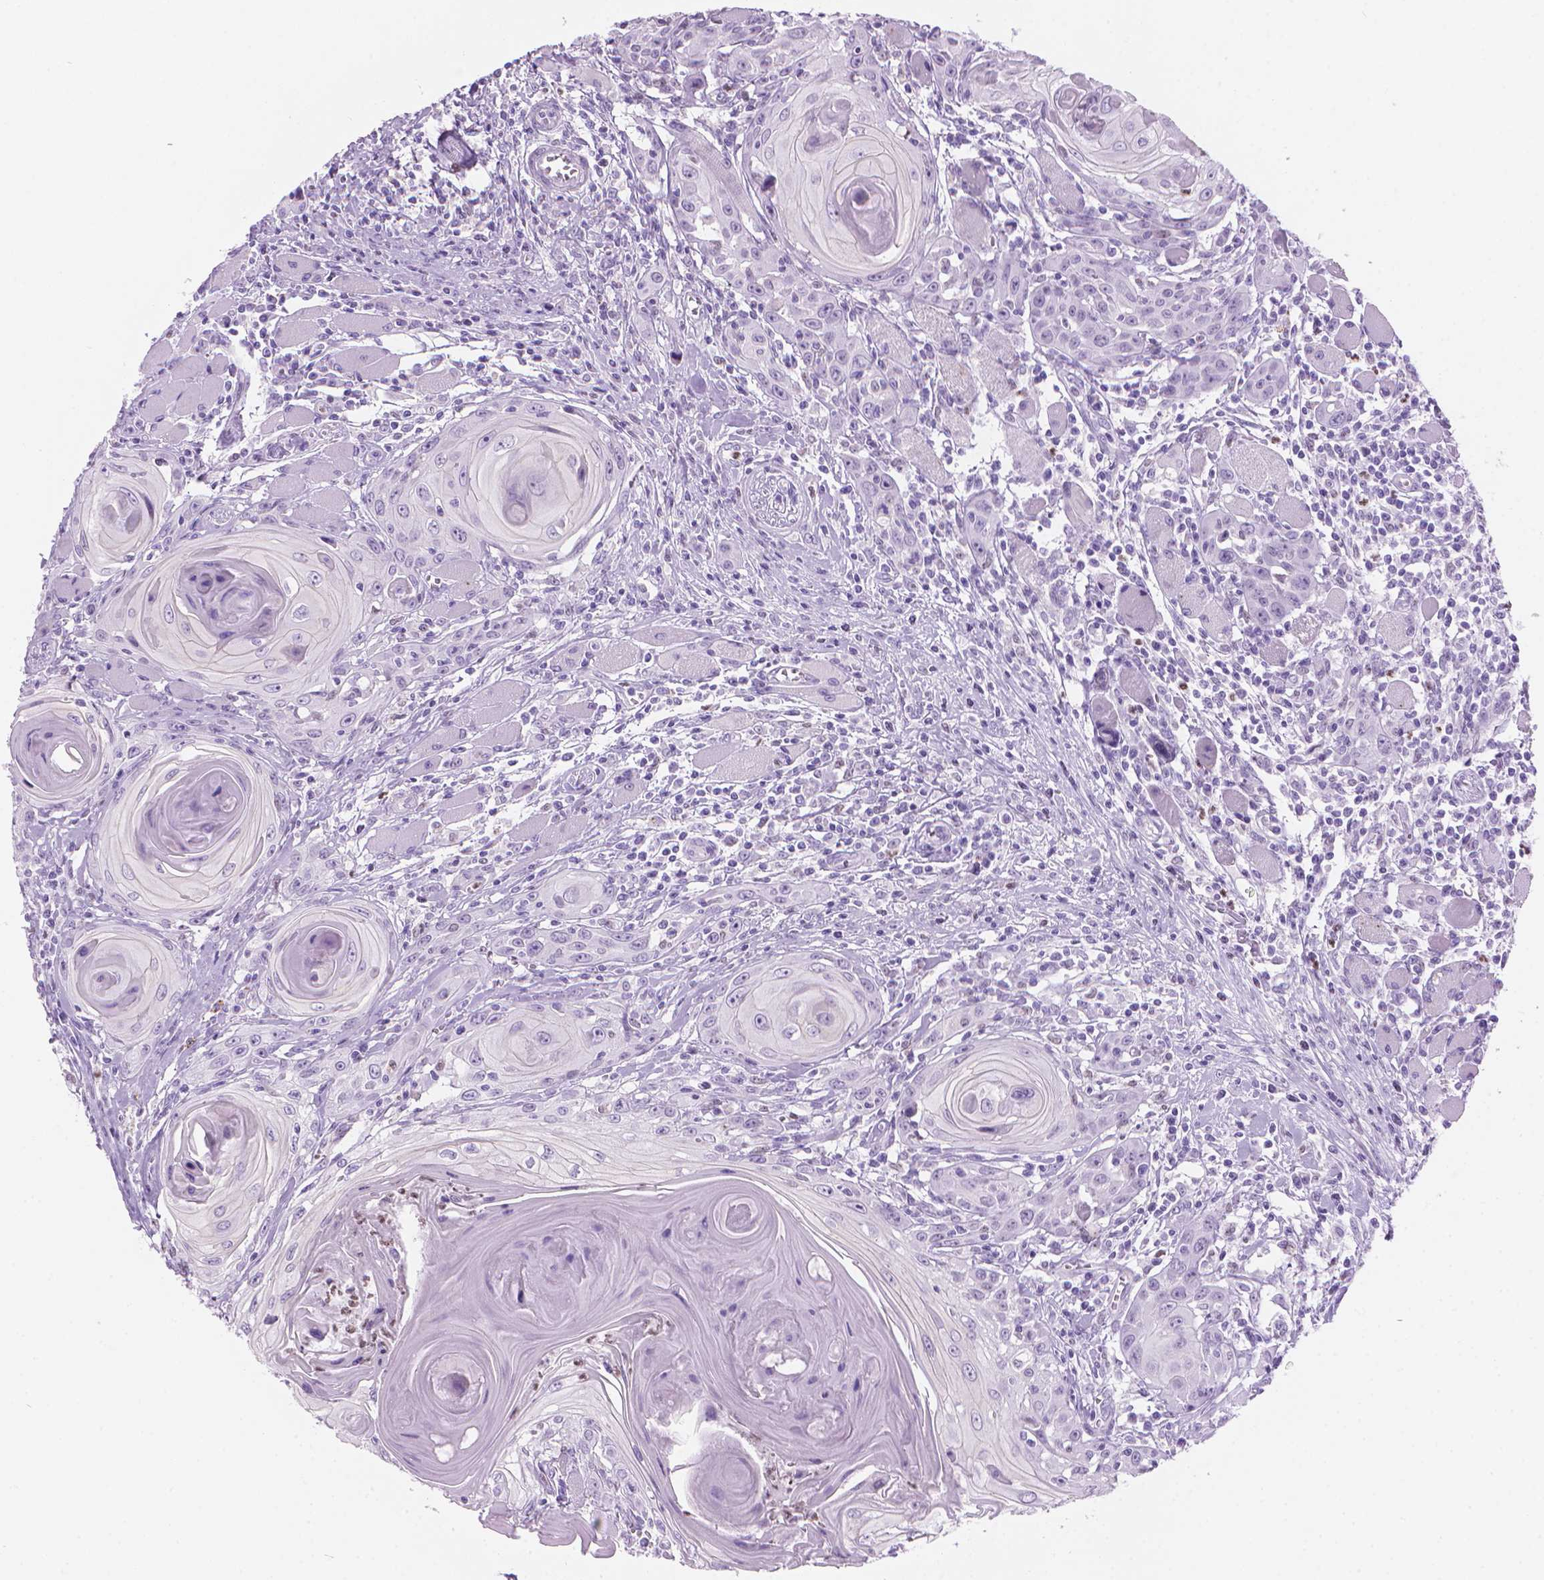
{"staining": {"intensity": "negative", "quantity": "none", "location": "none"}, "tissue": "head and neck cancer", "cell_type": "Tumor cells", "image_type": "cancer", "snomed": [{"axis": "morphology", "description": "Squamous cell carcinoma, NOS"}, {"axis": "topography", "description": "Head-Neck"}], "caption": "This histopathology image is of head and neck cancer stained with IHC to label a protein in brown with the nuclei are counter-stained blue. There is no expression in tumor cells. The staining was performed using DAB to visualize the protein expression in brown, while the nuclei were stained in blue with hematoxylin (Magnification: 20x).", "gene": "TTC29", "patient": {"sex": "female", "age": 80}}